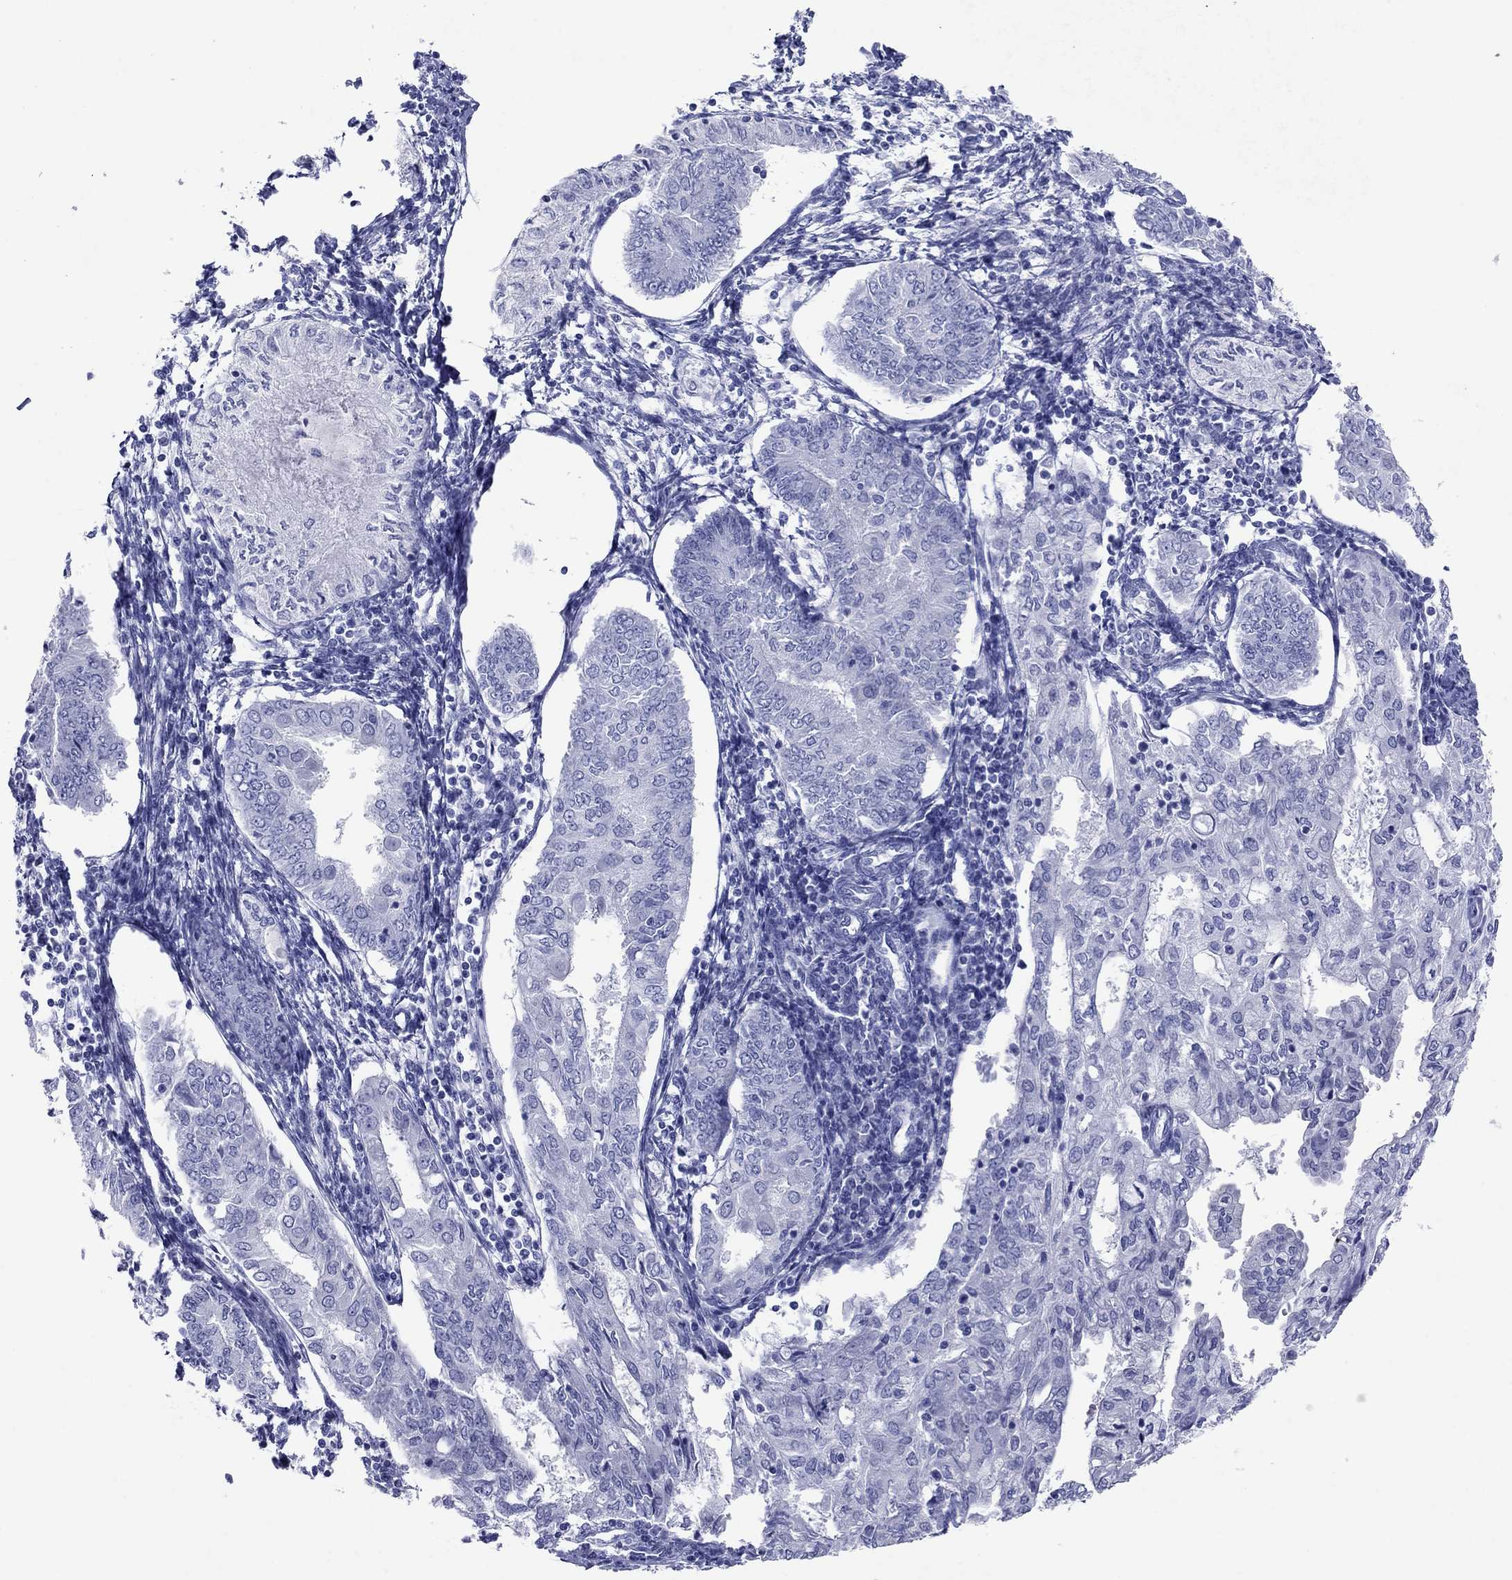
{"staining": {"intensity": "negative", "quantity": "none", "location": "none"}, "tissue": "endometrial cancer", "cell_type": "Tumor cells", "image_type": "cancer", "snomed": [{"axis": "morphology", "description": "Adenocarcinoma, NOS"}, {"axis": "topography", "description": "Endometrium"}], "caption": "High power microscopy image of an IHC micrograph of endometrial cancer, revealing no significant positivity in tumor cells.", "gene": "ATP4A", "patient": {"sex": "female", "age": 68}}